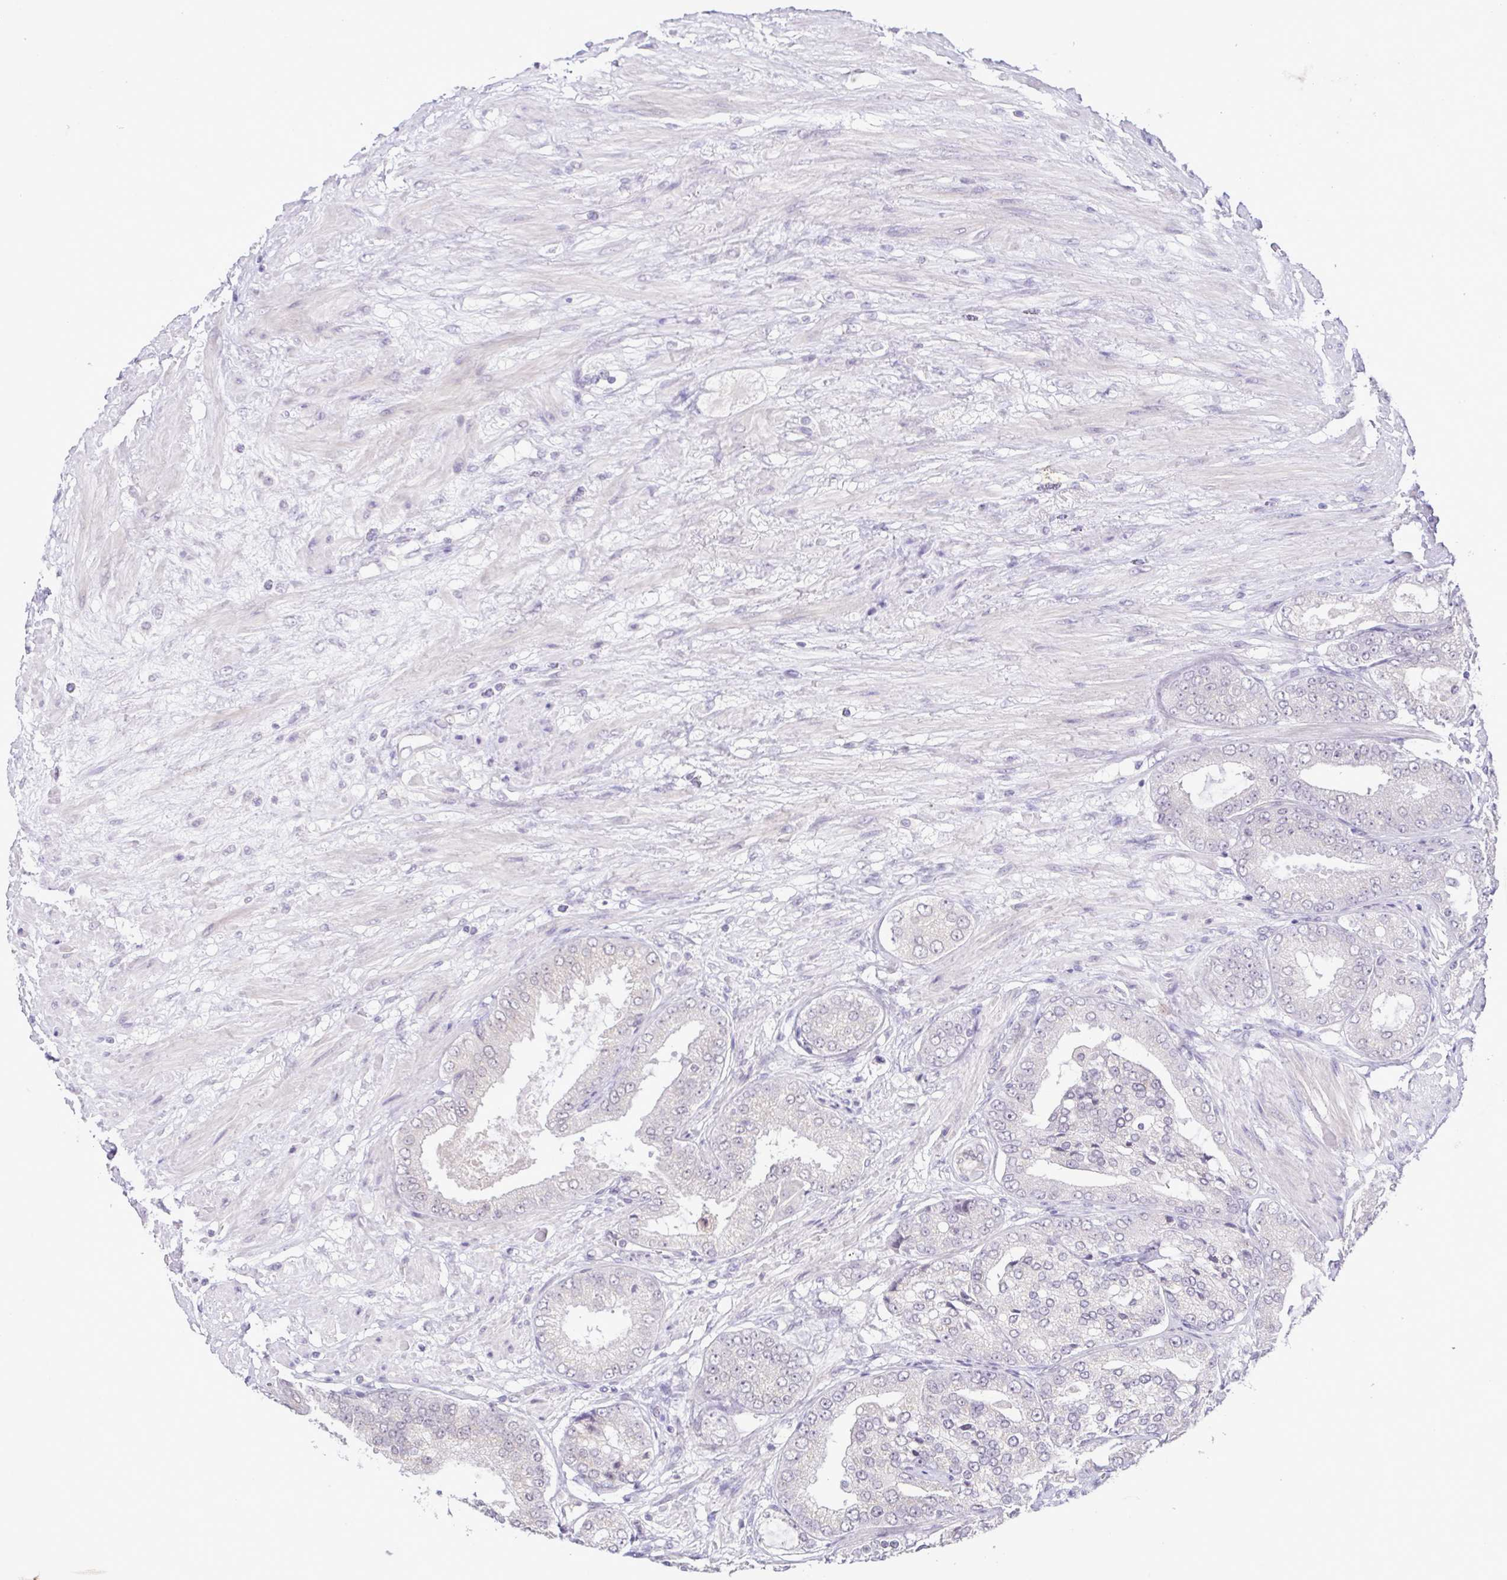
{"staining": {"intensity": "negative", "quantity": "none", "location": "none"}, "tissue": "prostate cancer", "cell_type": "Tumor cells", "image_type": "cancer", "snomed": [{"axis": "morphology", "description": "Adenocarcinoma, High grade"}, {"axis": "topography", "description": "Prostate"}], "caption": "Tumor cells are negative for brown protein staining in prostate cancer (high-grade adenocarcinoma). (DAB immunohistochemistry with hematoxylin counter stain).", "gene": "IL1RN", "patient": {"sex": "male", "age": 71}}